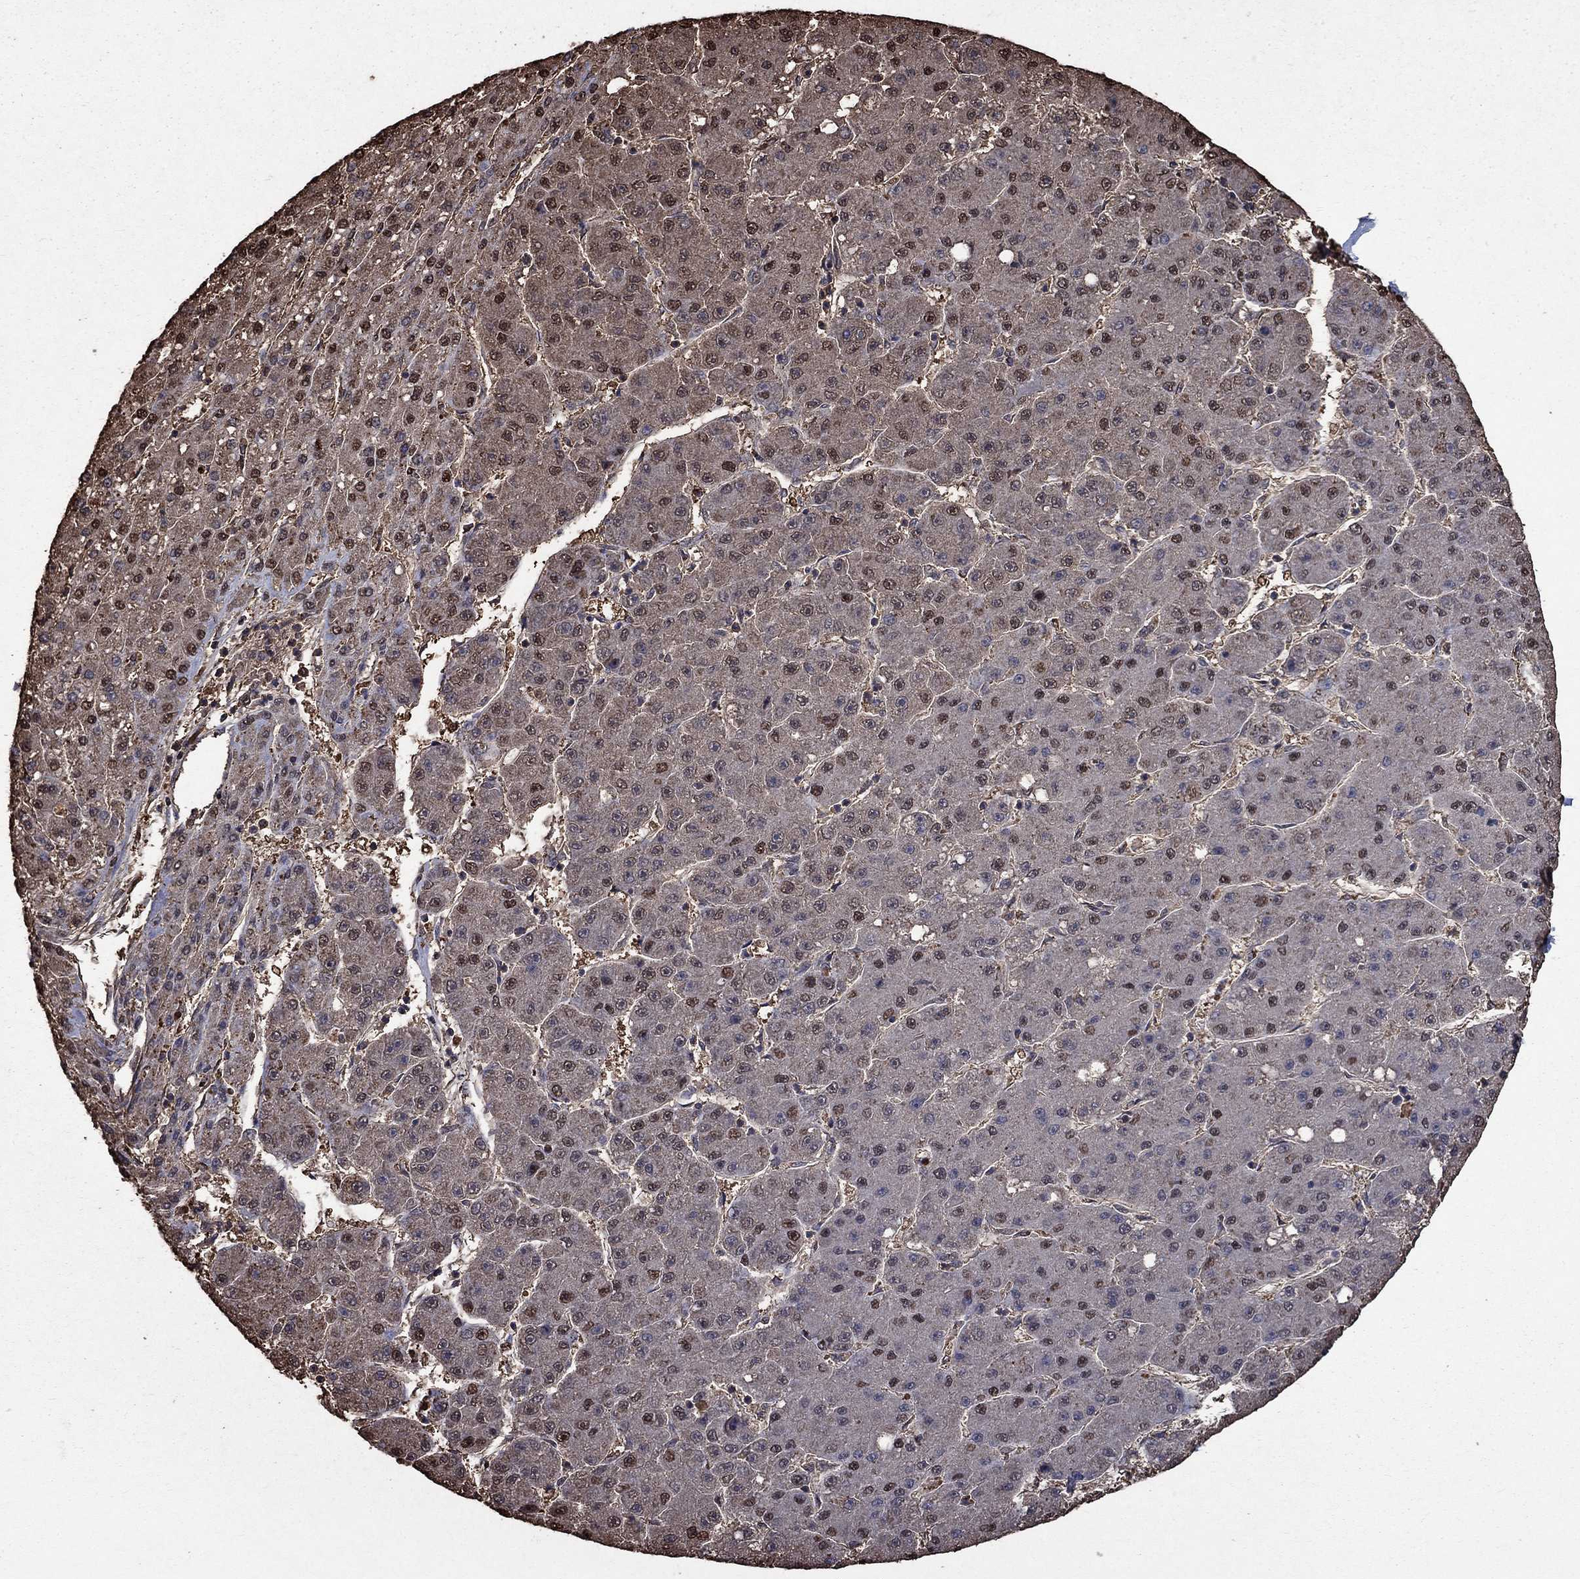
{"staining": {"intensity": "moderate", "quantity": "<25%", "location": "cytoplasmic/membranous,nuclear"}, "tissue": "liver cancer", "cell_type": "Tumor cells", "image_type": "cancer", "snomed": [{"axis": "morphology", "description": "Carcinoma, Hepatocellular, NOS"}, {"axis": "topography", "description": "Liver"}], "caption": "Liver cancer (hepatocellular carcinoma) stained with DAB (3,3'-diaminobenzidine) immunohistochemistry (IHC) displays low levels of moderate cytoplasmic/membranous and nuclear expression in about <25% of tumor cells.", "gene": "GAPDH", "patient": {"sex": "male", "age": 67}}